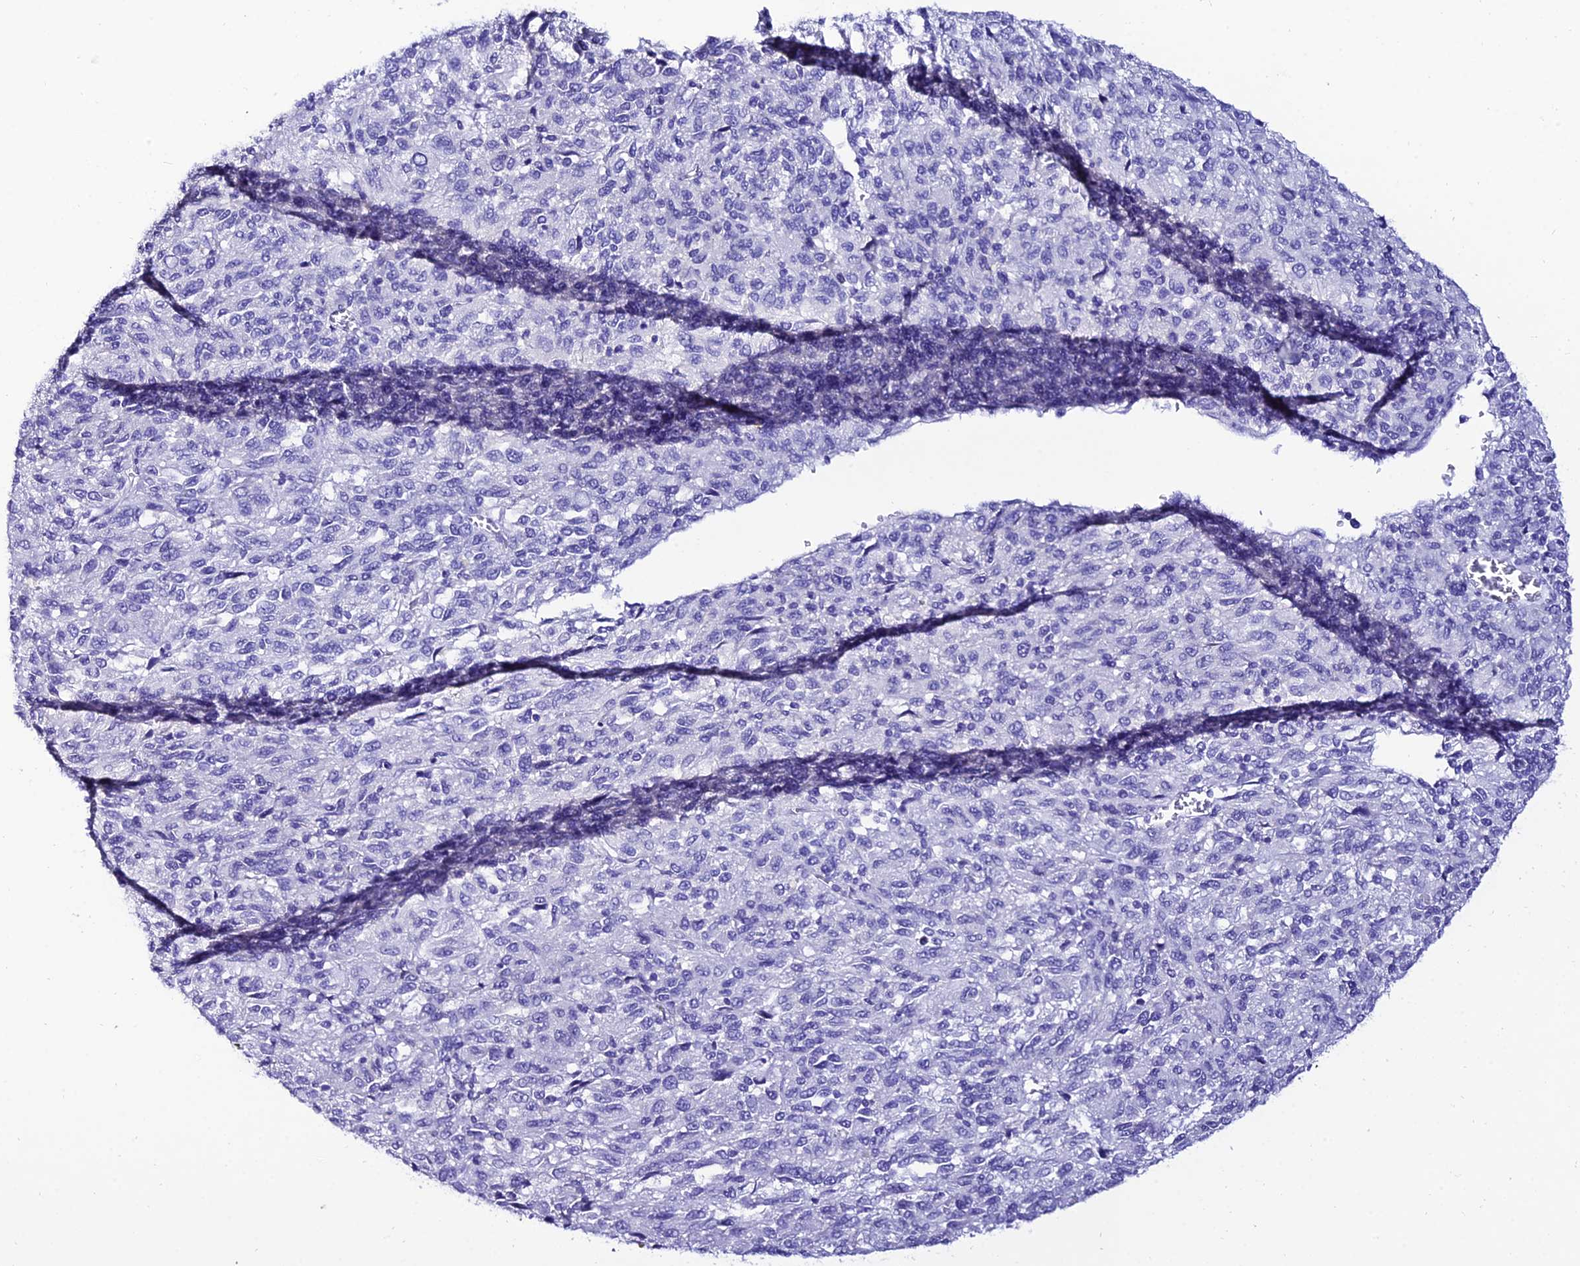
{"staining": {"intensity": "negative", "quantity": "none", "location": "none"}, "tissue": "melanoma", "cell_type": "Tumor cells", "image_type": "cancer", "snomed": [{"axis": "morphology", "description": "Malignant melanoma, Metastatic site"}, {"axis": "topography", "description": "Lung"}], "caption": "High power microscopy photomicrograph of an IHC photomicrograph of malignant melanoma (metastatic site), revealing no significant staining in tumor cells.", "gene": "OR4D5", "patient": {"sex": "male", "age": 64}}